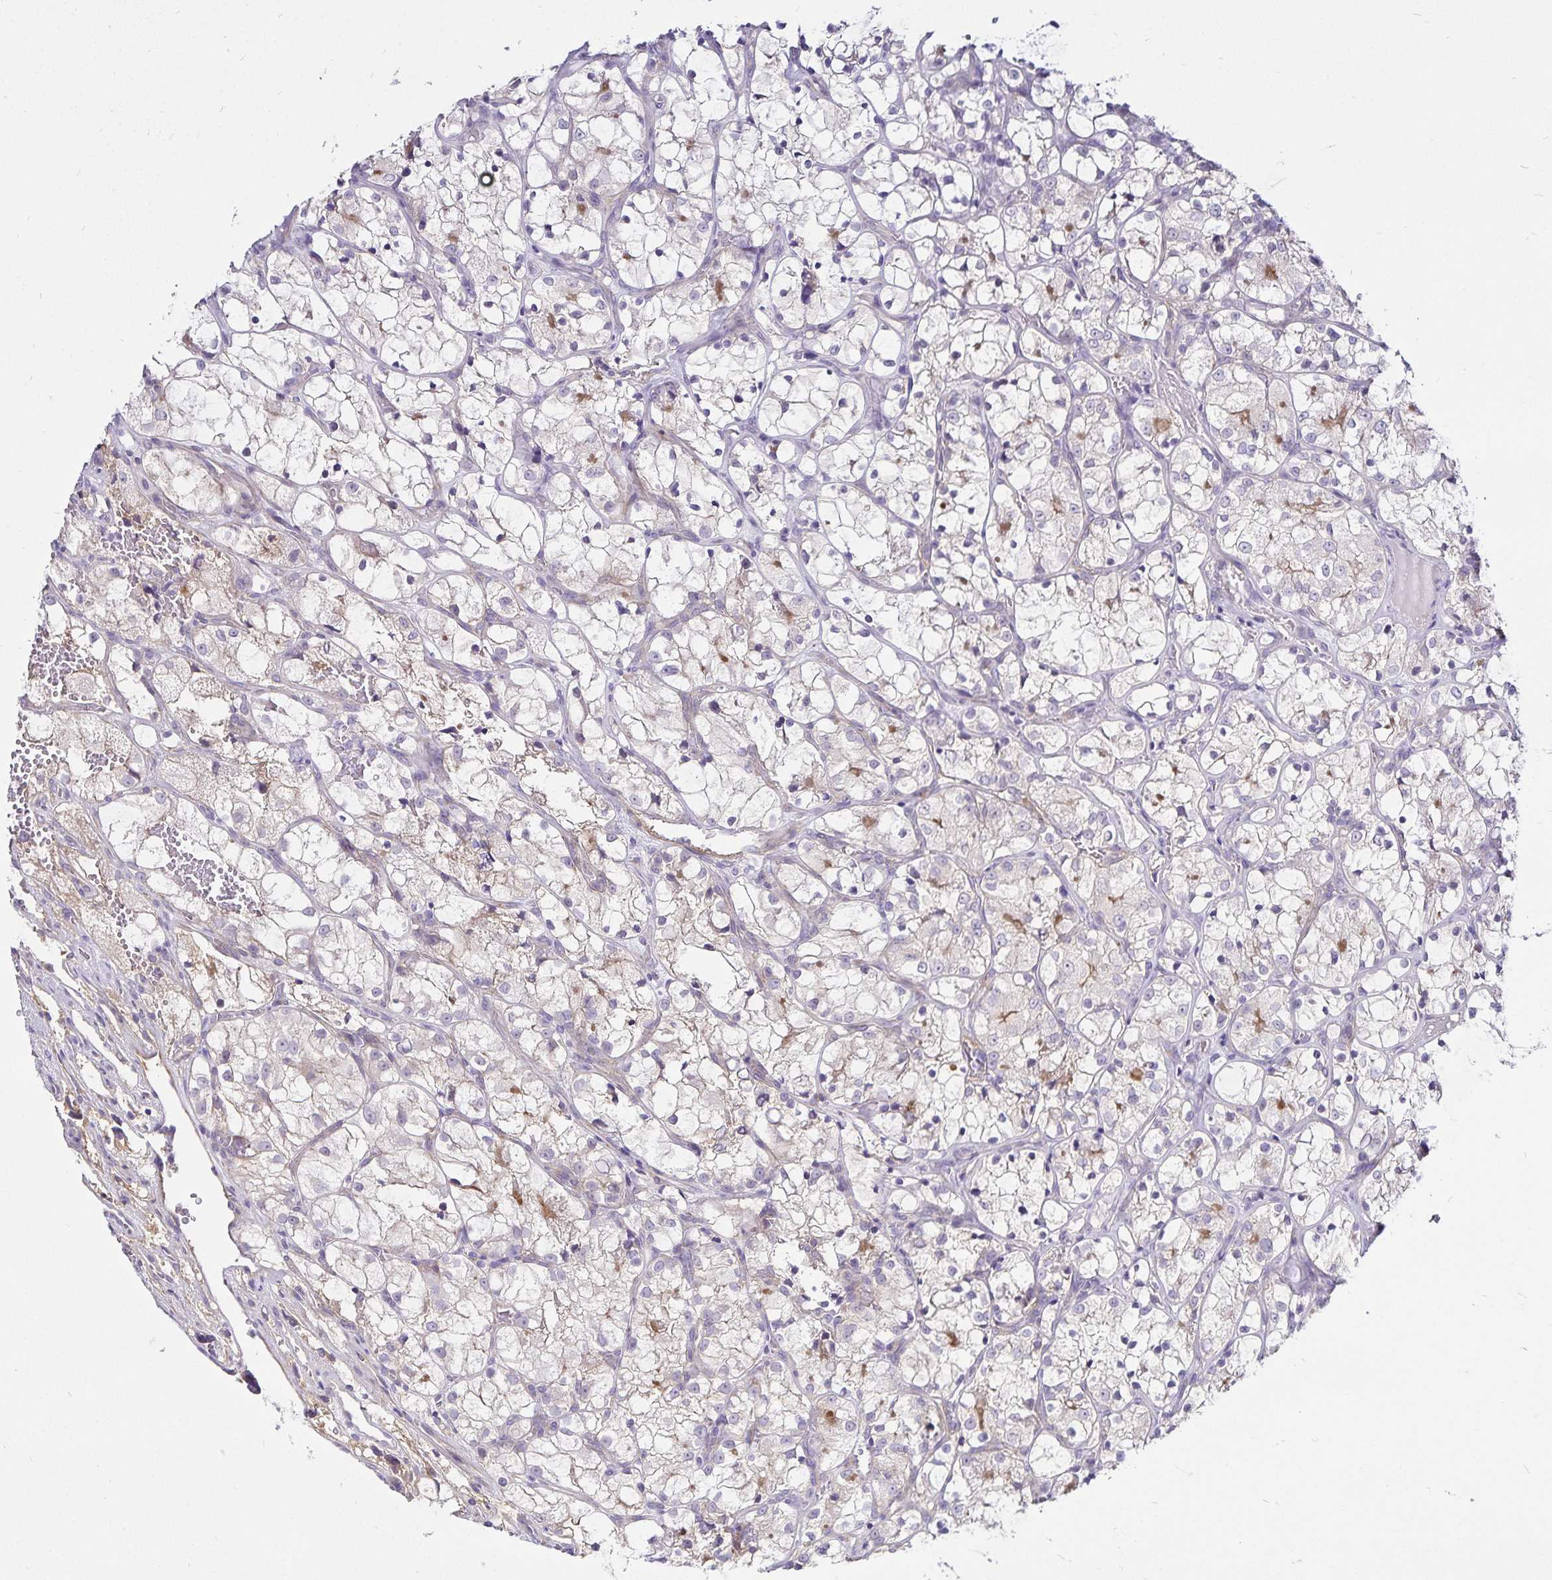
{"staining": {"intensity": "negative", "quantity": "none", "location": "none"}, "tissue": "renal cancer", "cell_type": "Tumor cells", "image_type": "cancer", "snomed": [{"axis": "morphology", "description": "Adenocarcinoma, NOS"}, {"axis": "topography", "description": "Kidney"}], "caption": "Histopathology image shows no protein staining in tumor cells of adenocarcinoma (renal) tissue. (DAB immunohistochemistry (IHC) with hematoxylin counter stain).", "gene": "GNG12", "patient": {"sex": "female", "age": 69}}